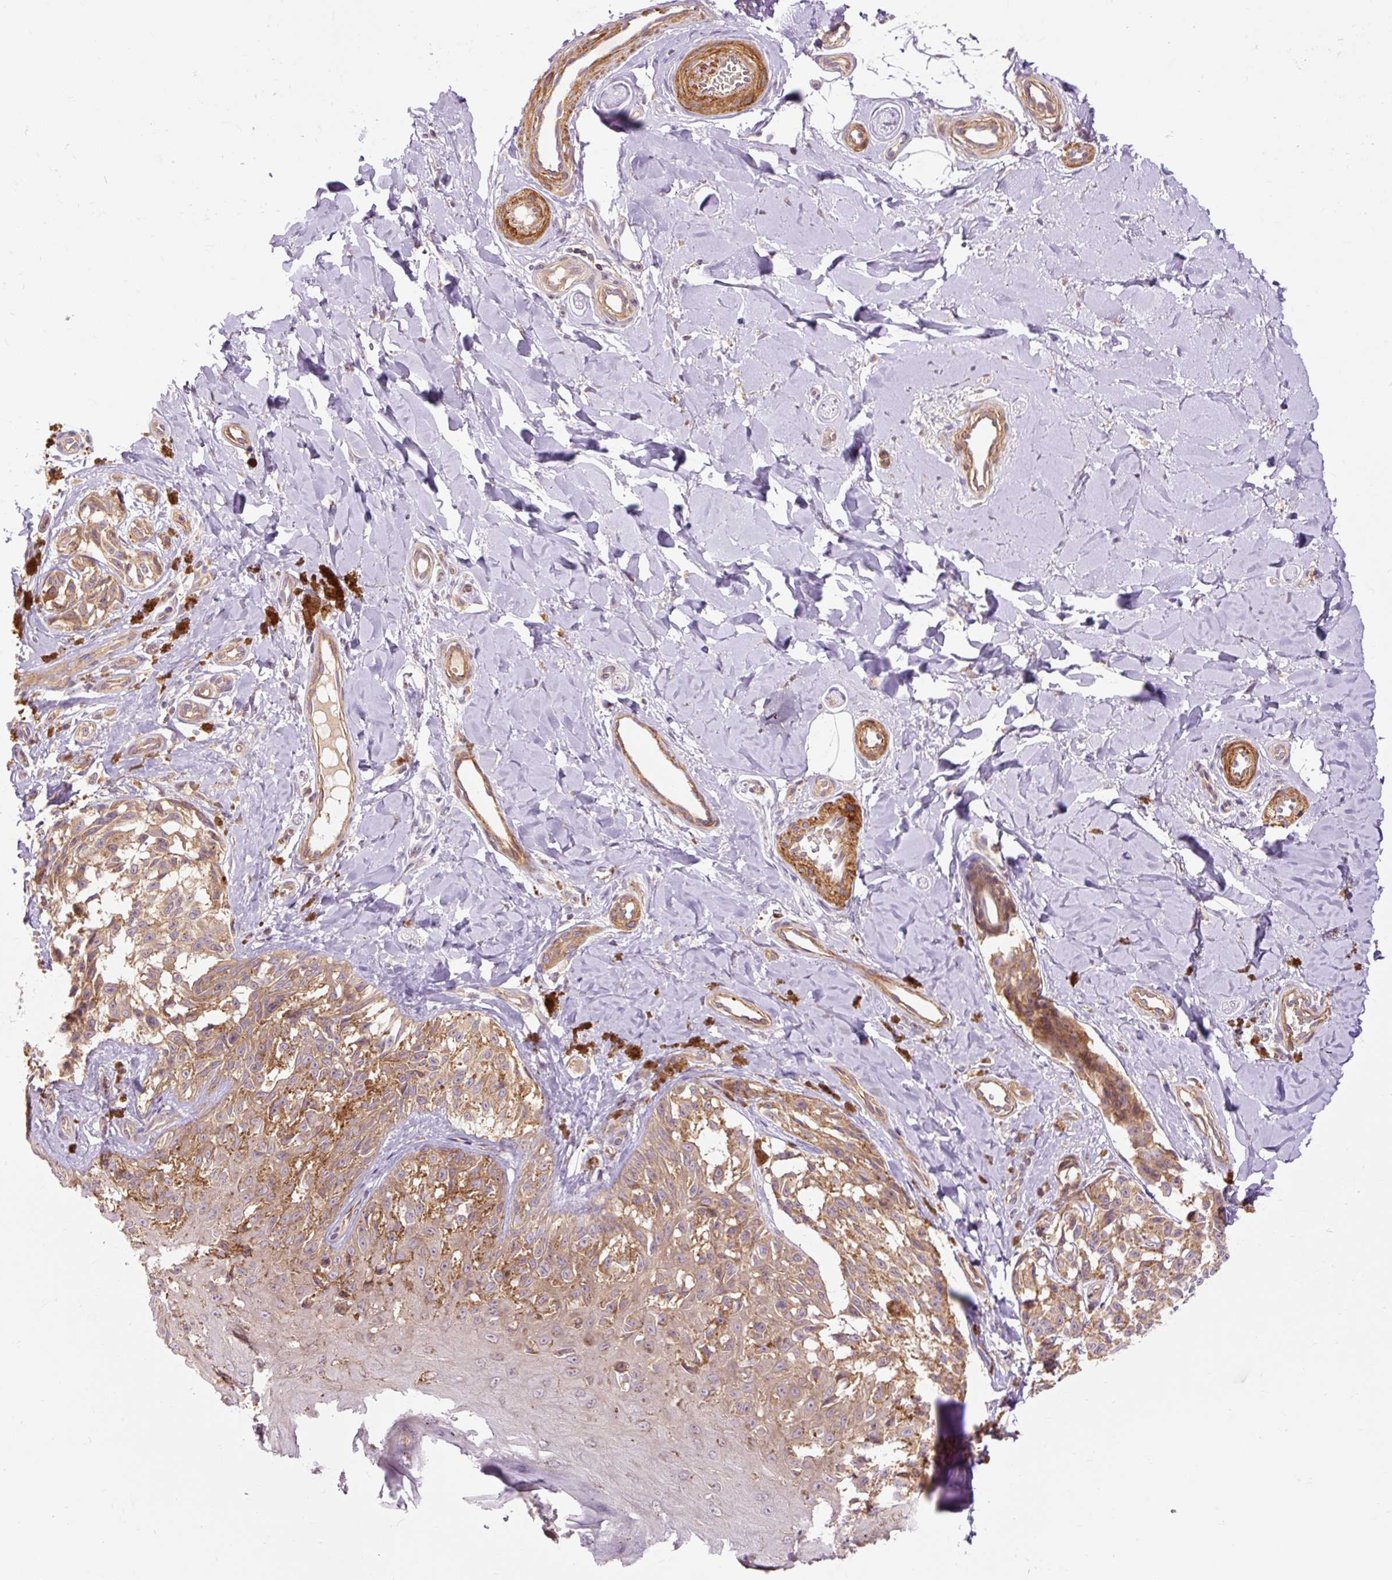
{"staining": {"intensity": "moderate", "quantity": ">75%", "location": "cytoplasmic/membranous"}, "tissue": "melanoma", "cell_type": "Tumor cells", "image_type": "cancer", "snomed": [{"axis": "morphology", "description": "Malignant melanoma, NOS"}, {"axis": "topography", "description": "Skin"}], "caption": "Protein analysis of melanoma tissue exhibits moderate cytoplasmic/membranous staining in about >75% of tumor cells. The protein of interest is stained brown, and the nuclei are stained in blue (DAB IHC with brightfield microscopy, high magnification).", "gene": "RIPOR3", "patient": {"sex": "female", "age": 65}}